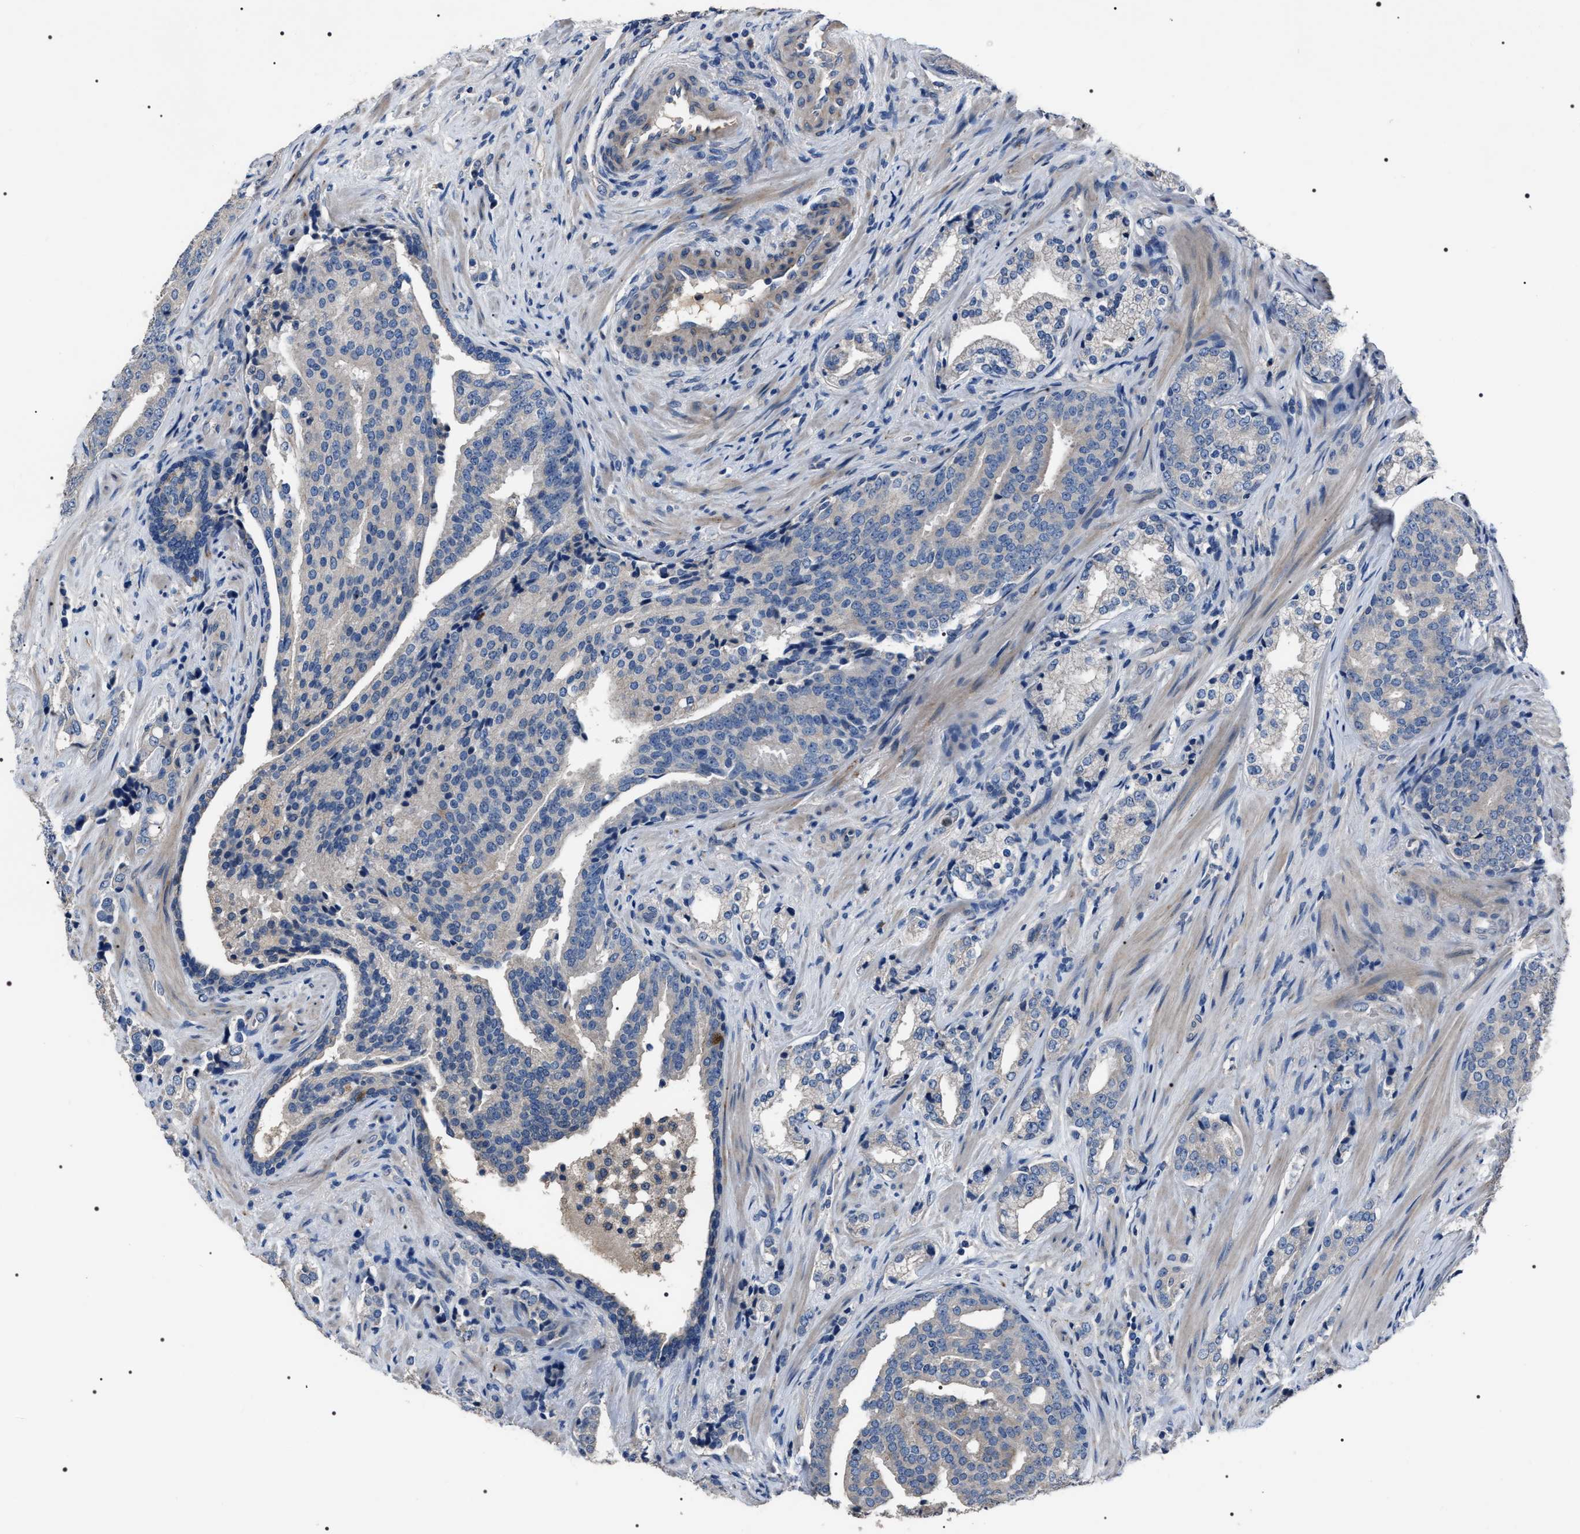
{"staining": {"intensity": "negative", "quantity": "none", "location": "none"}, "tissue": "prostate cancer", "cell_type": "Tumor cells", "image_type": "cancer", "snomed": [{"axis": "morphology", "description": "Adenocarcinoma, High grade"}, {"axis": "topography", "description": "Prostate"}], "caption": "IHC of human prostate cancer exhibits no expression in tumor cells.", "gene": "TRIM54", "patient": {"sex": "male", "age": 71}}